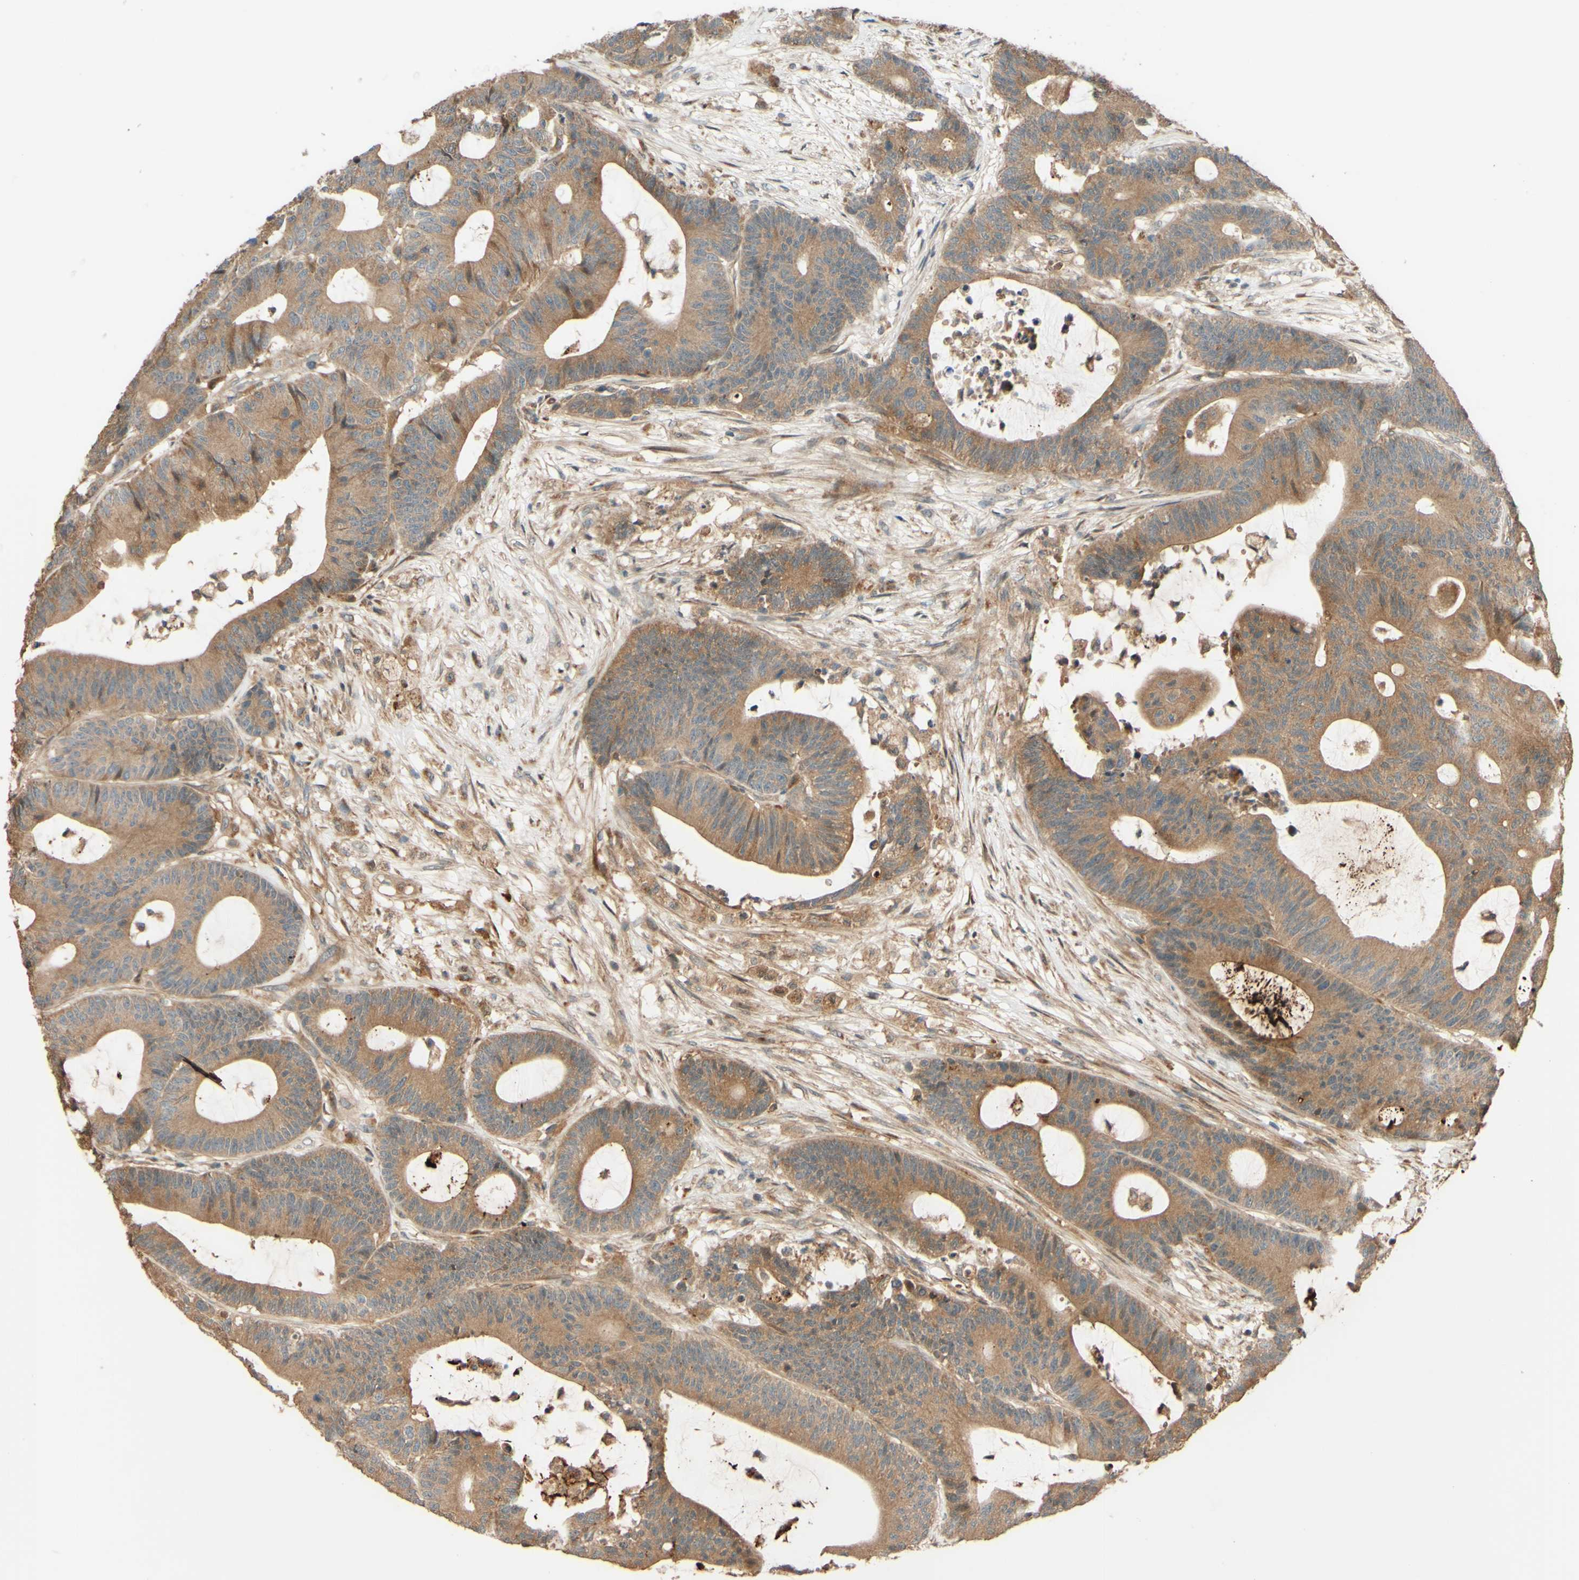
{"staining": {"intensity": "moderate", "quantity": ">75%", "location": "cytoplasmic/membranous"}, "tissue": "colorectal cancer", "cell_type": "Tumor cells", "image_type": "cancer", "snomed": [{"axis": "morphology", "description": "Adenocarcinoma, NOS"}, {"axis": "topography", "description": "Colon"}], "caption": "DAB immunohistochemical staining of human adenocarcinoma (colorectal) reveals moderate cytoplasmic/membranous protein positivity in about >75% of tumor cells.", "gene": "RNF19A", "patient": {"sex": "female", "age": 84}}